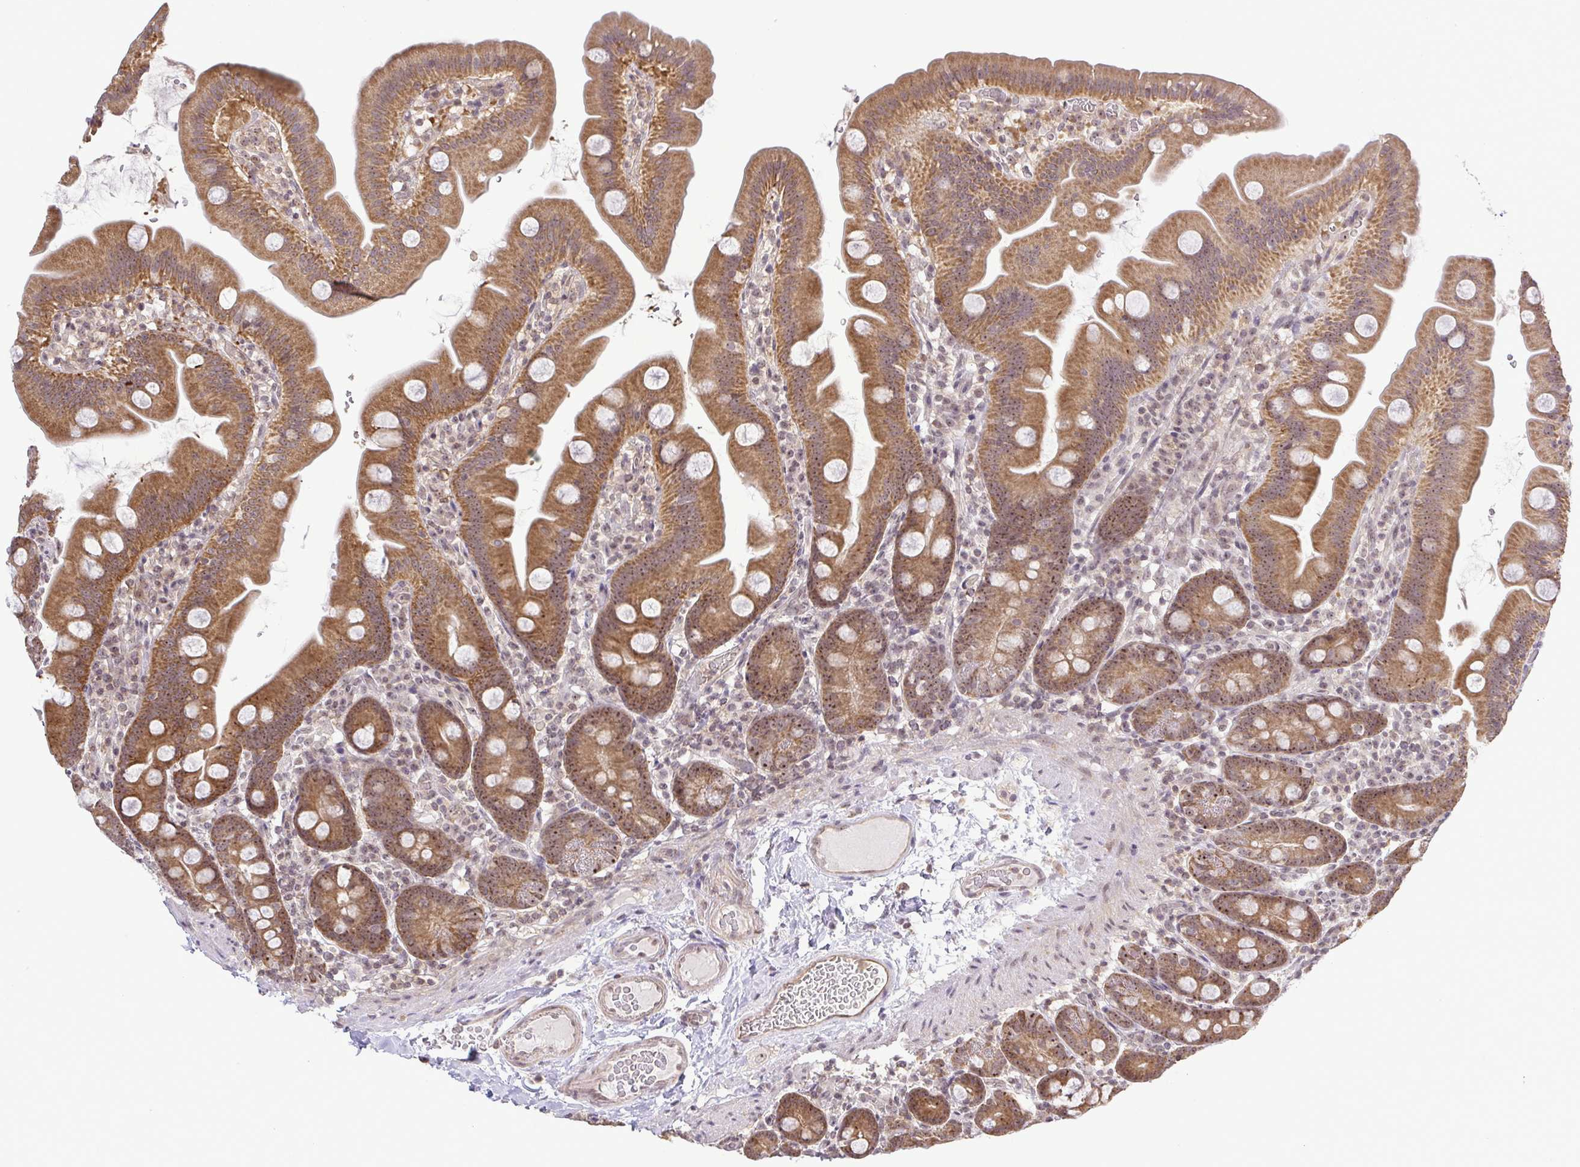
{"staining": {"intensity": "moderate", "quantity": ">75%", "location": "cytoplasmic/membranous,nuclear"}, "tissue": "small intestine", "cell_type": "Glandular cells", "image_type": "normal", "snomed": [{"axis": "morphology", "description": "Normal tissue, NOS"}, {"axis": "topography", "description": "Small intestine"}], "caption": "Immunohistochemical staining of normal human small intestine demonstrates medium levels of moderate cytoplasmic/membranous,nuclear staining in approximately >75% of glandular cells. Using DAB (3,3'-diaminobenzidine) (brown) and hematoxylin (blue) stains, captured at high magnification using brightfield microscopy.", "gene": "RSL24D1", "patient": {"sex": "female", "age": 68}}